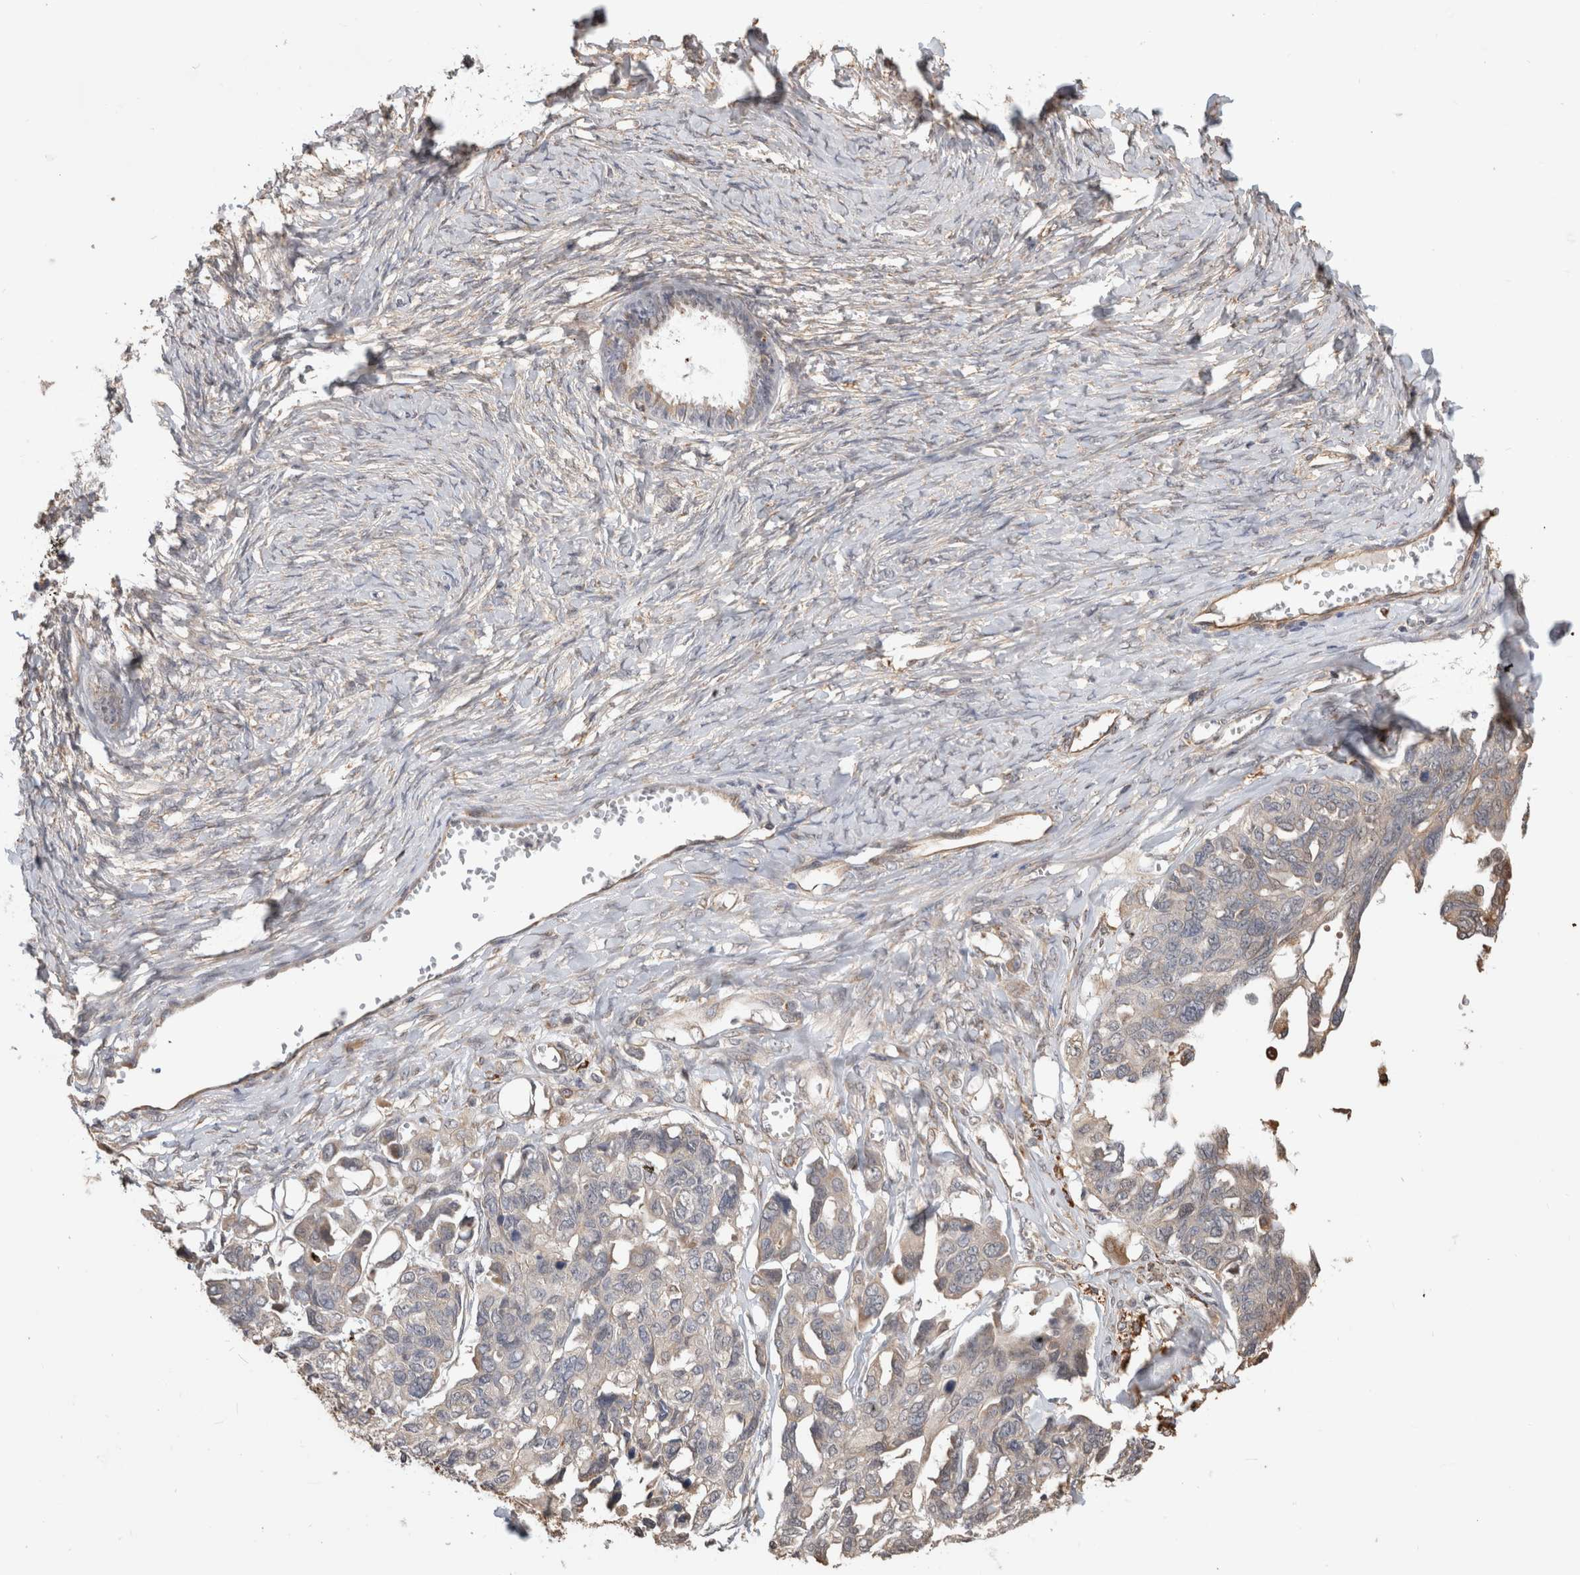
{"staining": {"intensity": "negative", "quantity": "none", "location": "none"}, "tissue": "ovarian cancer", "cell_type": "Tumor cells", "image_type": "cancer", "snomed": [{"axis": "morphology", "description": "Cystadenocarcinoma, serous, NOS"}, {"axis": "topography", "description": "Ovary"}], "caption": "Immunohistochemistry (IHC) image of human ovarian serous cystadenocarcinoma stained for a protein (brown), which shows no positivity in tumor cells. The staining was performed using DAB (3,3'-diaminobenzidine) to visualize the protein expression in brown, while the nuclei were stained in blue with hematoxylin (Magnification: 20x).", "gene": "CLIP1", "patient": {"sex": "female", "age": 79}}